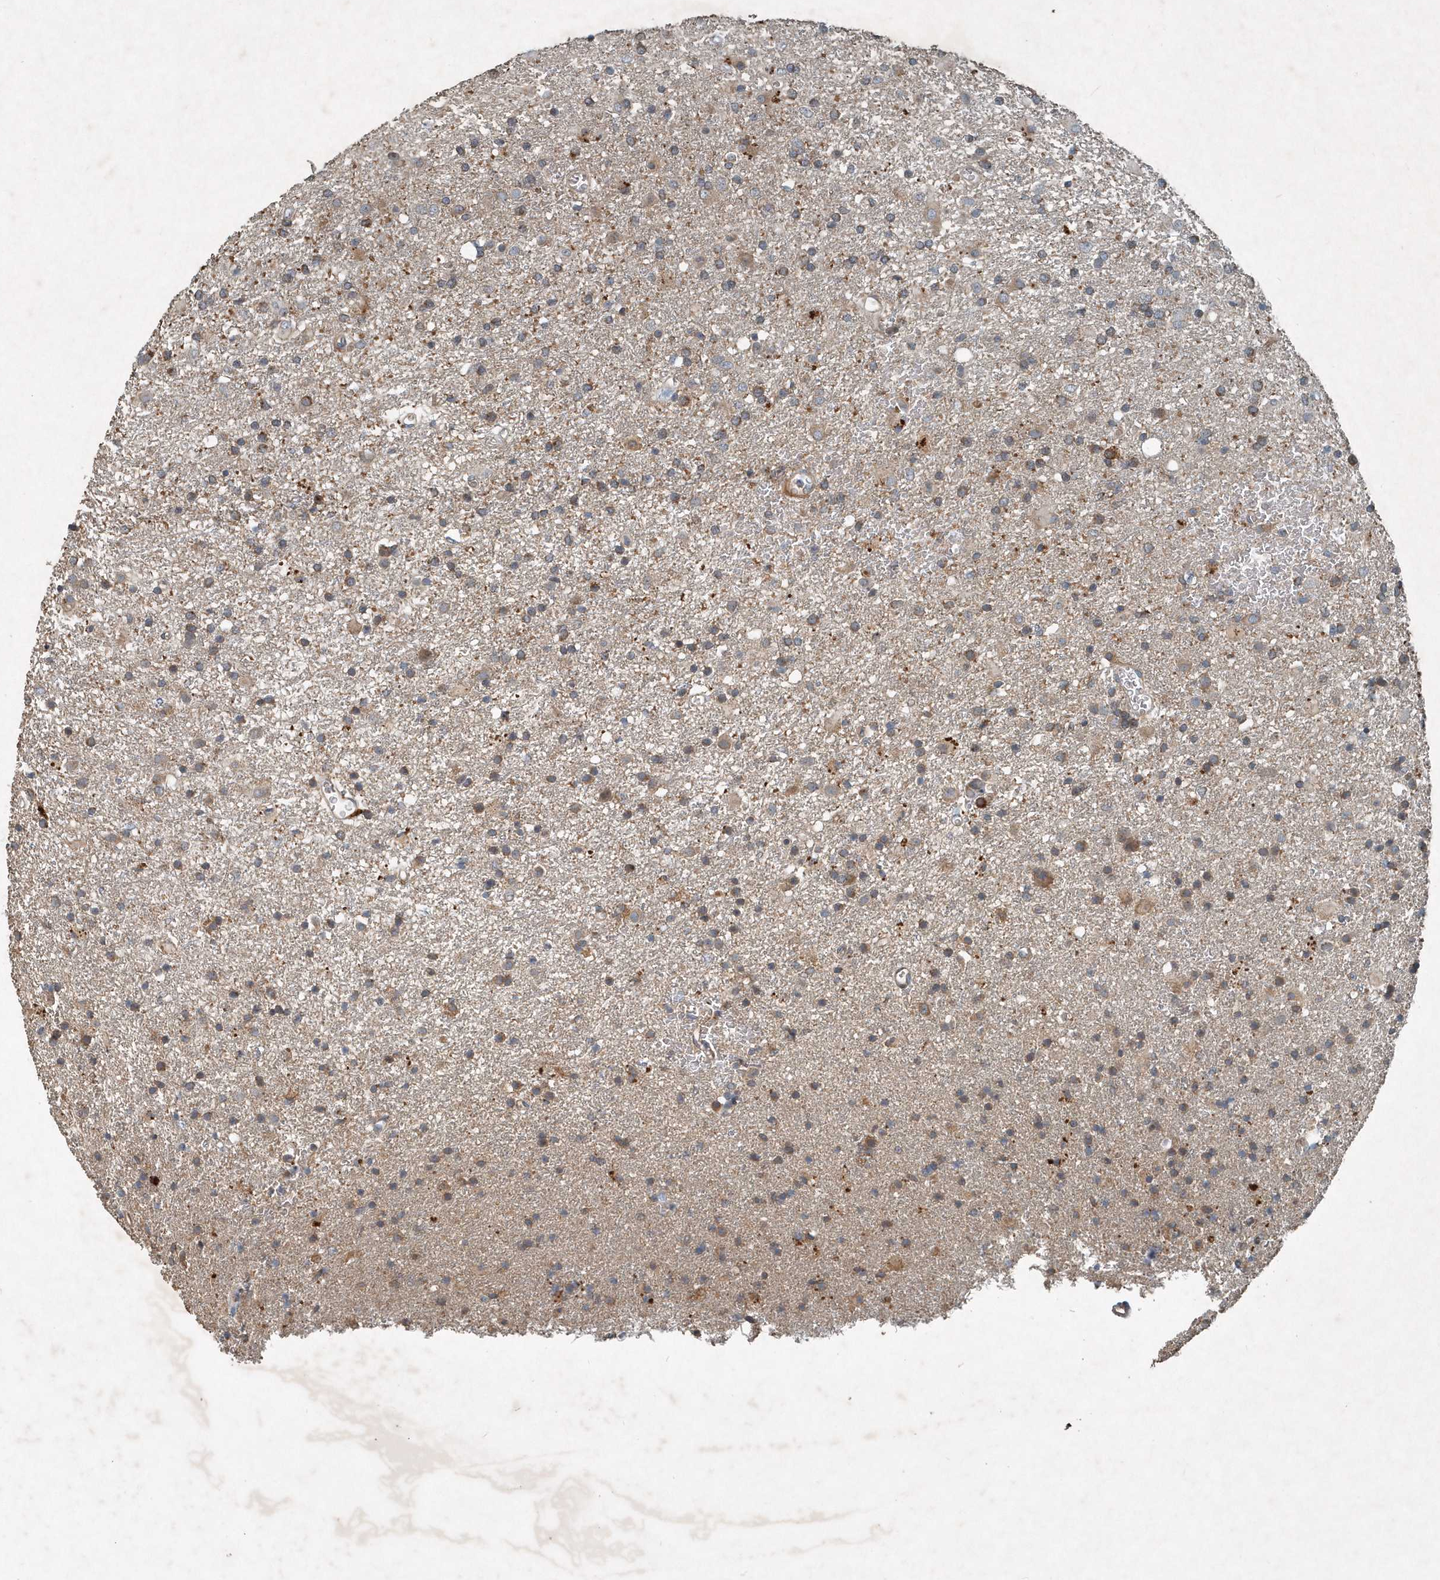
{"staining": {"intensity": "weak", "quantity": ">75%", "location": "cytoplasmic/membranous"}, "tissue": "glioma", "cell_type": "Tumor cells", "image_type": "cancer", "snomed": [{"axis": "morphology", "description": "Glioma, malignant, Low grade"}, {"axis": "topography", "description": "Brain"}], "caption": "Immunohistochemistry (IHC) (DAB (3,3'-diaminobenzidine)) staining of human glioma reveals weak cytoplasmic/membranous protein expression in about >75% of tumor cells.", "gene": "SCFD2", "patient": {"sex": "male", "age": 65}}